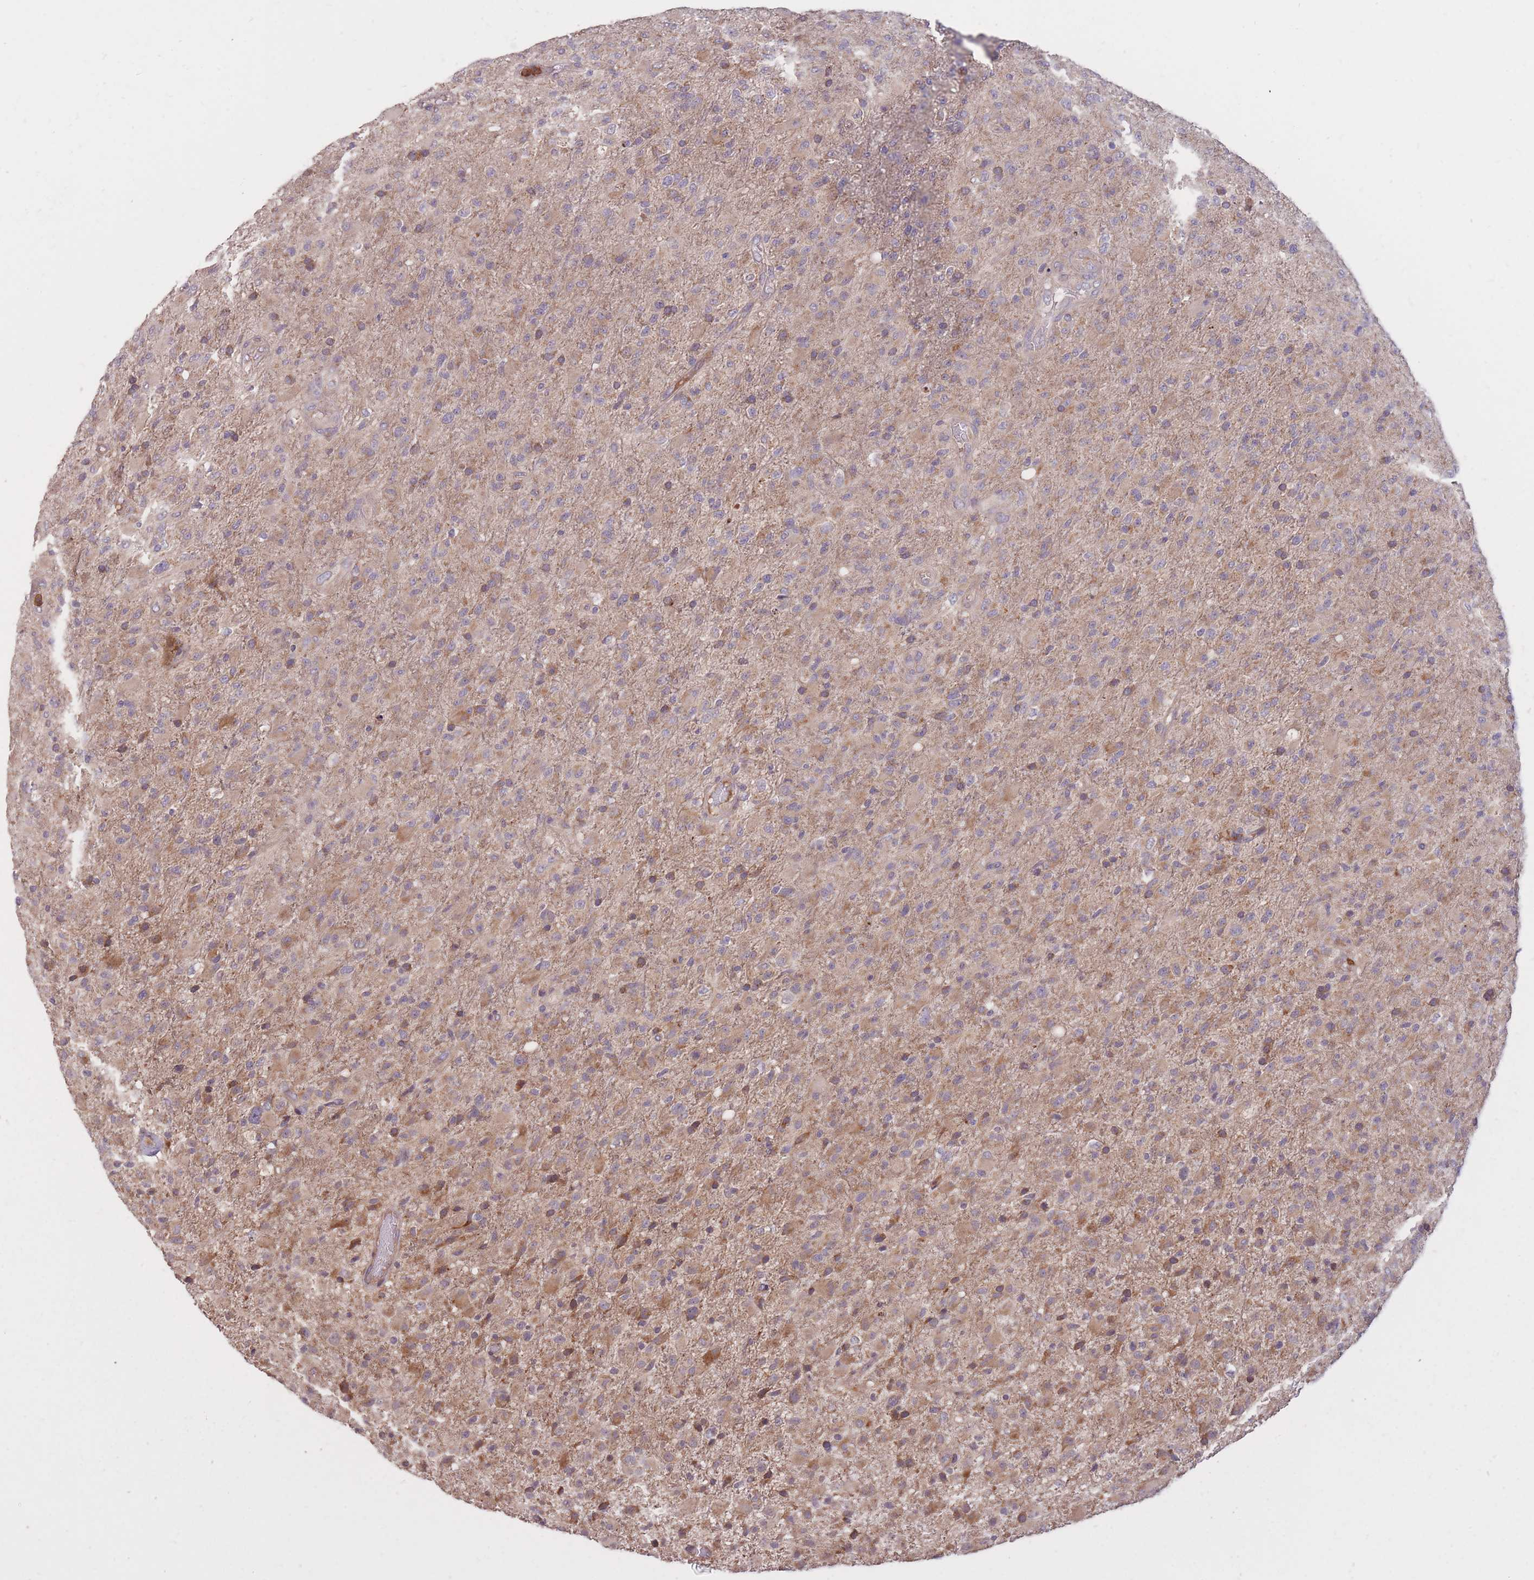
{"staining": {"intensity": "moderate", "quantity": "25%-75%", "location": "cytoplasmic/membranous"}, "tissue": "glioma", "cell_type": "Tumor cells", "image_type": "cancer", "snomed": [{"axis": "morphology", "description": "Glioma, malignant, Low grade"}, {"axis": "topography", "description": "Brain"}], "caption": "Protein expression analysis of human glioma reveals moderate cytoplasmic/membranous positivity in approximately 25%-75% of tumor cells. The staining is performed using DAB brown chromogen to label protein expression. The nuclei are counter-stained blue using hematoxylin.", "gene": "IGF2BP2", "patient": {"sex": "male", "age": 65}}